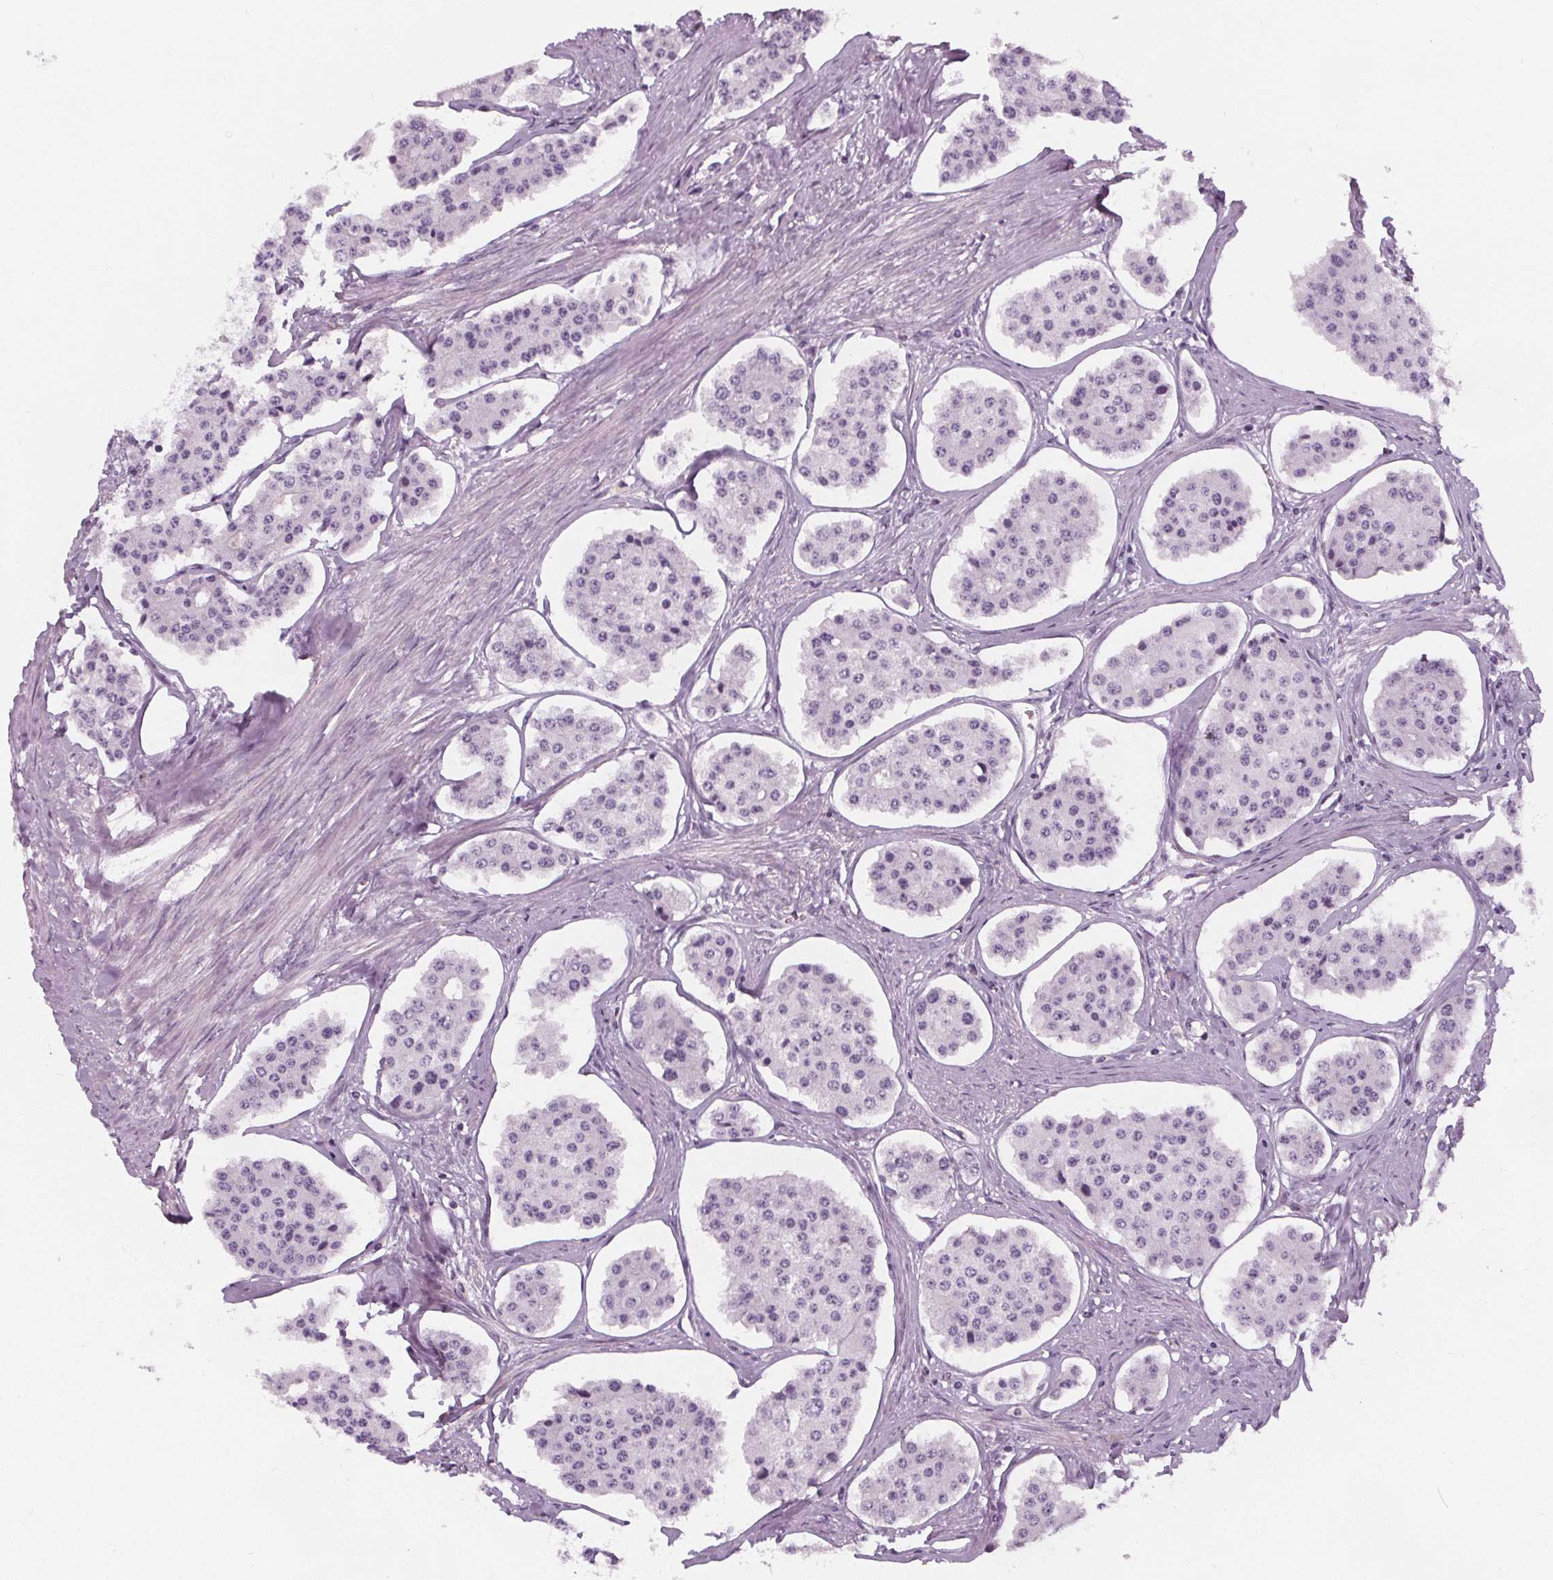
{"staining": {"intensity": "negative", "quantity": "none", "location": "none"}, "tissue": "carcinoid", "cell_type": "Tumor cells", "image_type": "cancer", "snomed": [{"axis": "morphology", "description": "Carcinoid, malignant, NOS"}, {"axis": "topography", "description": "Small intestine"}], "caption": "A micrograph of carcinoid (malignant) stained for a protein demonstrates no brown staining in tumor cells. The staining is performed using DAB brown chromogen with nuclei counter-stained in using hematoxylin.", "gene": "SLC5A12", "patient": {"sex": "female", "age": 65}}